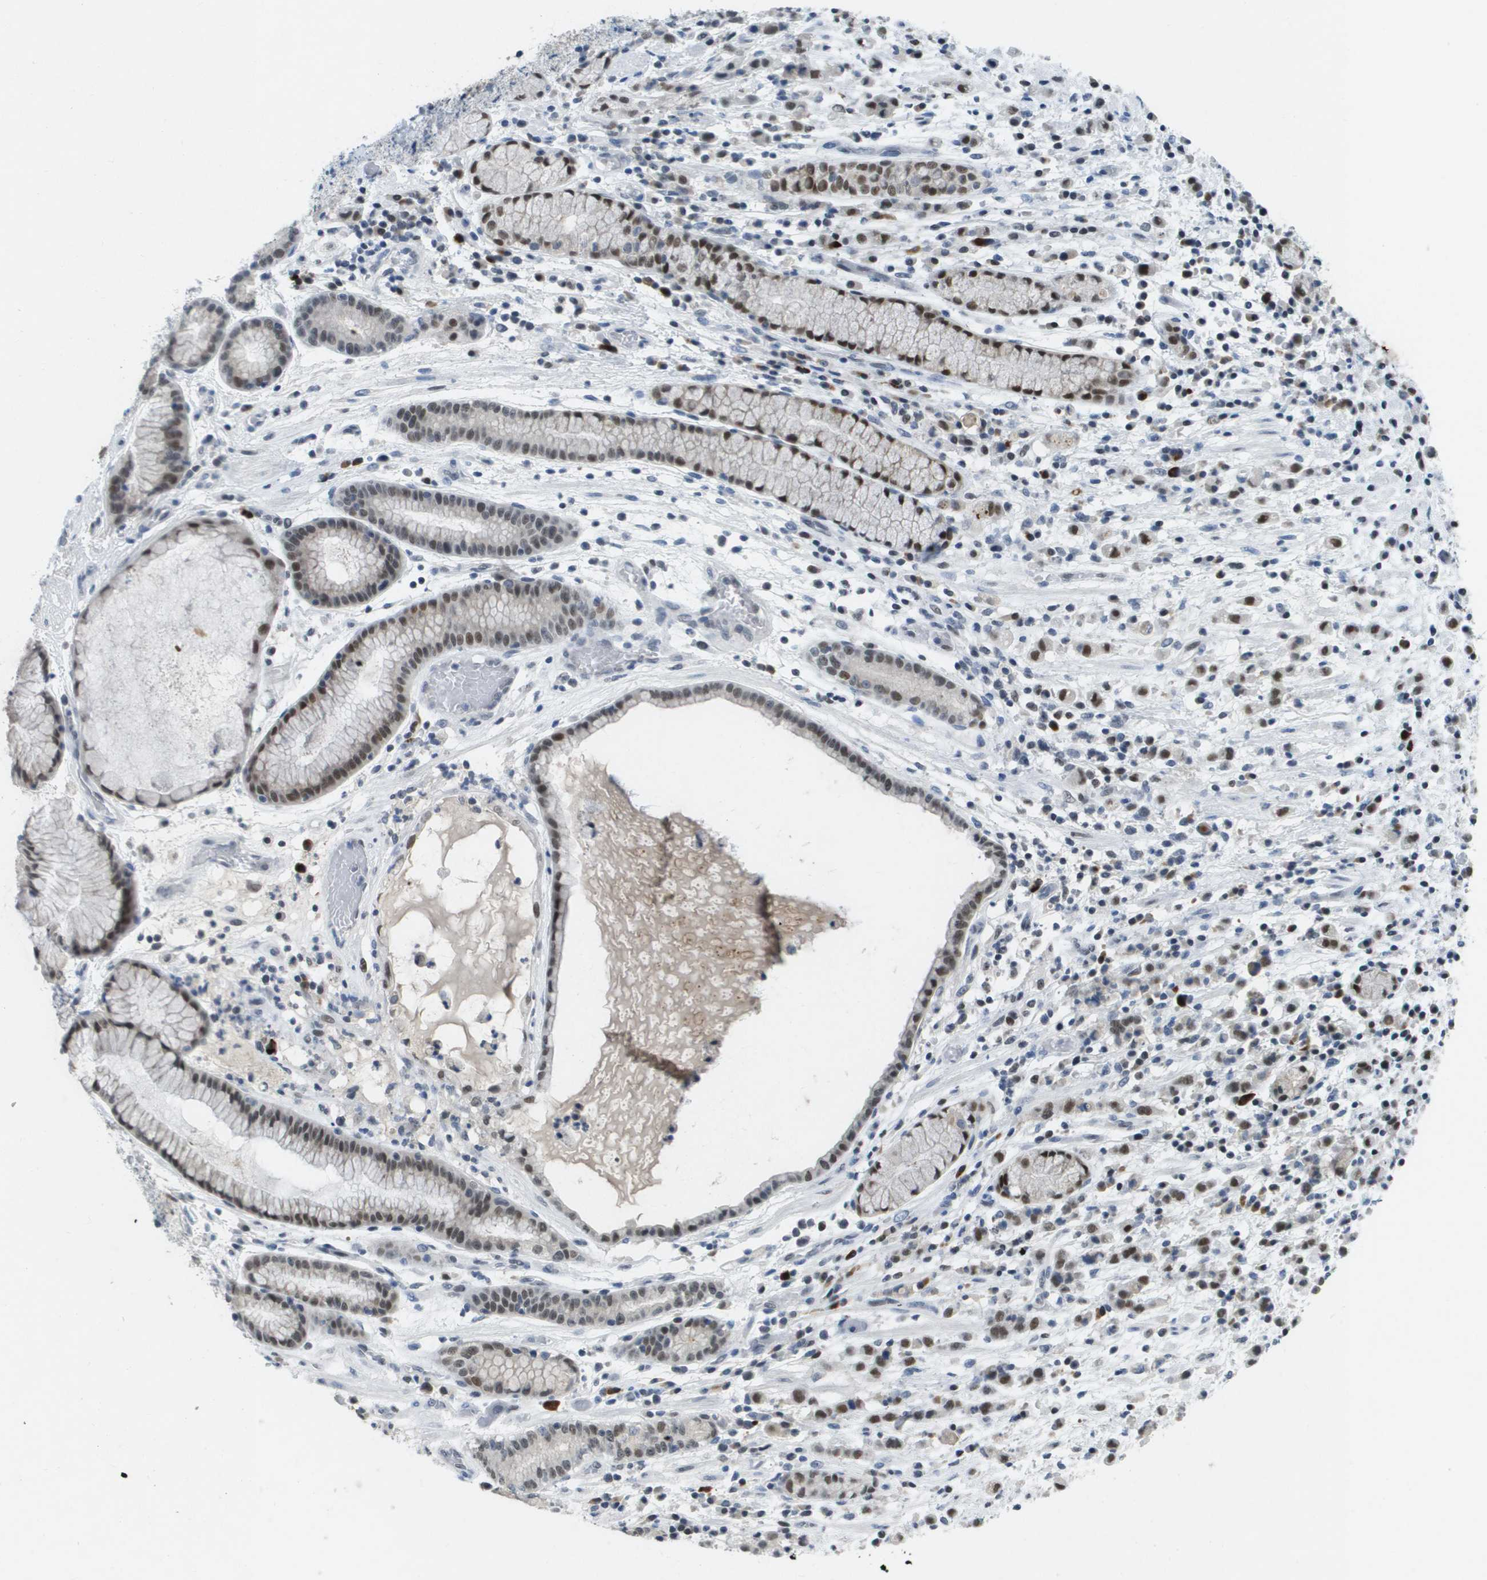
{"staining": {"intensity": "strong", "quantity": "25%-75%", "location": "nuclear"}, "tissue": "stomach cancer", "cell_type": "Tumor cells", "image_type": "cancer", "snomed": [{"axis": "morphology", "description": "Adenocarcinoma, NOS"}, {"axis": "topography", "description": "Stomach, lower"}], "caption": "A high-resolution histopathology image shows immunohistochemistry staining of stomach adenocarcinoma, which shows strong nuclear staining in about 25%-75% of tumor cells.", "gene": "TP53RK", "patient": {"sex": "male", "age": 88}}